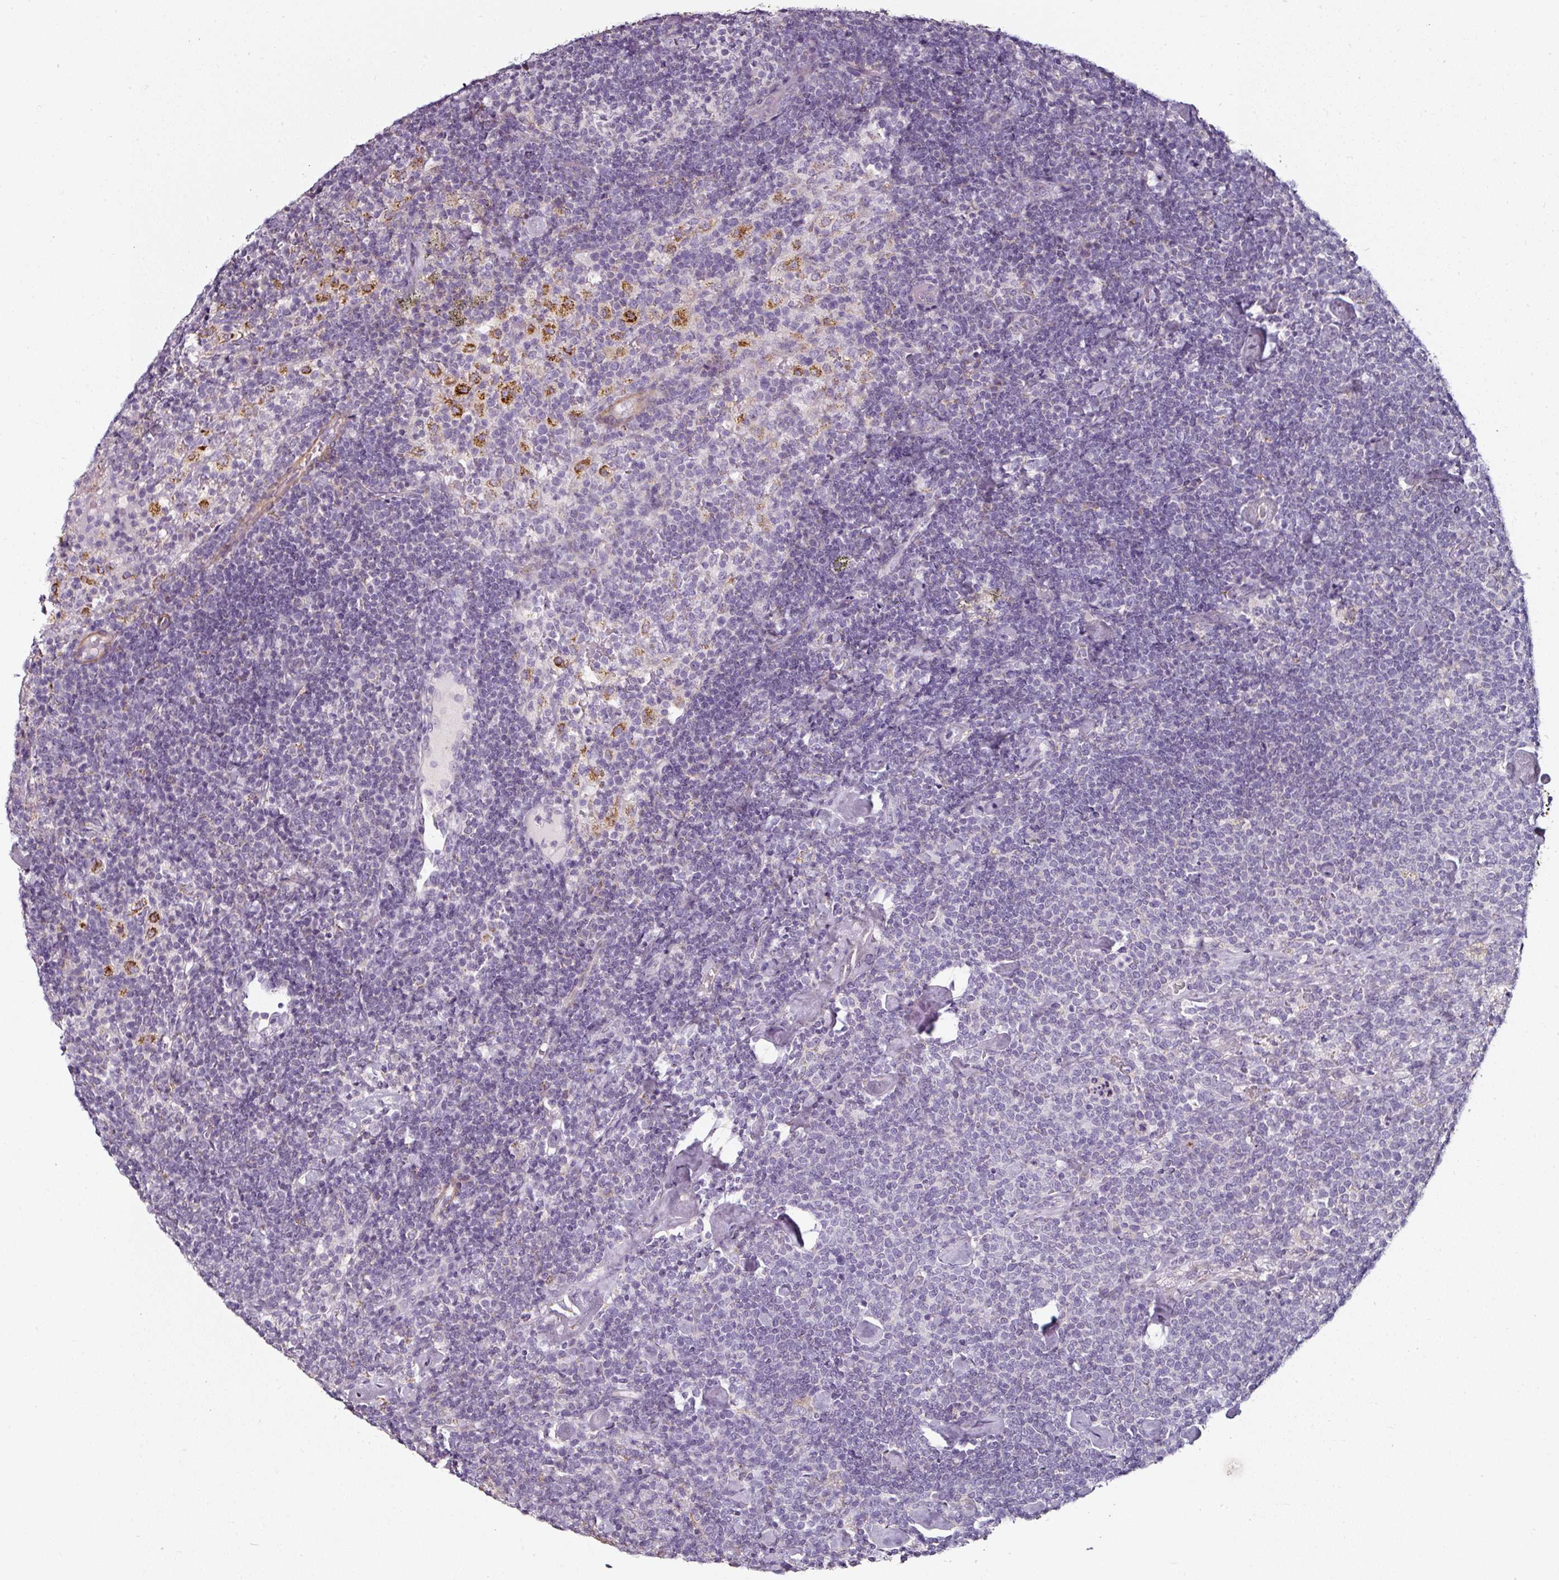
{"staining": {"intensity": "negative", "quantity": "none", "location": "none"}, "tissue": "lymphoma", "cell_type": "Tumor cells", "image_type": "cancer", "snomed": [{"axis": "morphology", "description": "Malignant lymphoma, non-Hodgkin's type, High grade"}, {"axis": "topography", "description": "Lymph node"}], "caption": "This is an immunohistochemistry micrograph of human lymphoma. There is no positivity in tumor cells.", "gene": "CAP2", "patient": {"sex": "male", "age": 61}}